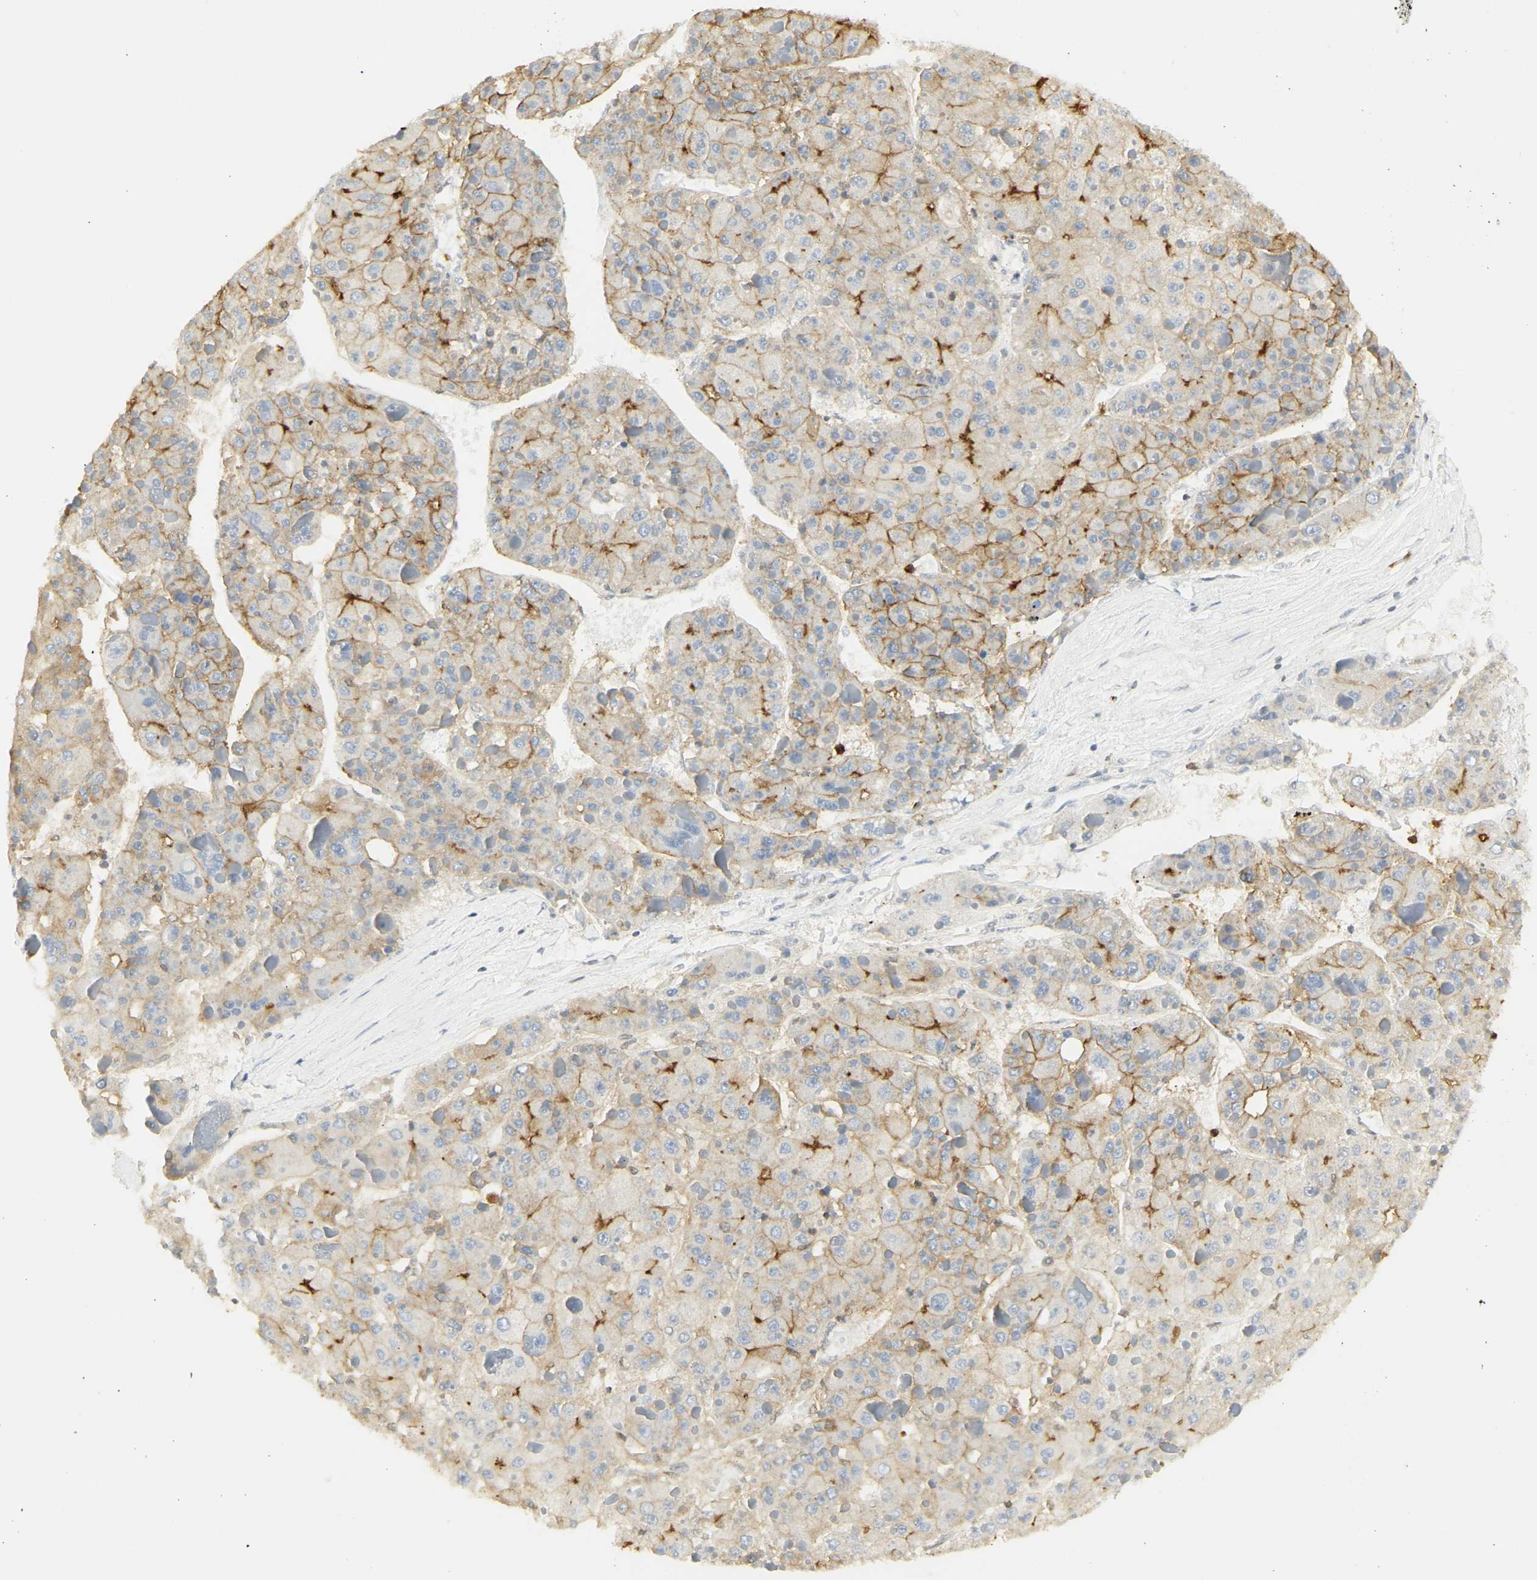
{"staining": {"intensity": "moderate", "quantity": ">75%", "location": "cytoplasmic/membranous"}, "tissue": "liver cancer", "cell_type": "Tumor cells", "image_type": "cancer", "snomed": [{"axis": "morphology", "description": "Carcinoma, Hepatocellular, NOS"}, {"axis": "topography", "description": "Liver"}], "caption": "Liver cancer (hepatocellular carcinoma) was stained to show a protein in brown. There is medium levels of moderate cytoplasmic/membranous staining in about >75% of tumor cells.", "gene": "CEACAM5", "patient": {"sex": "female", "age": 73}}